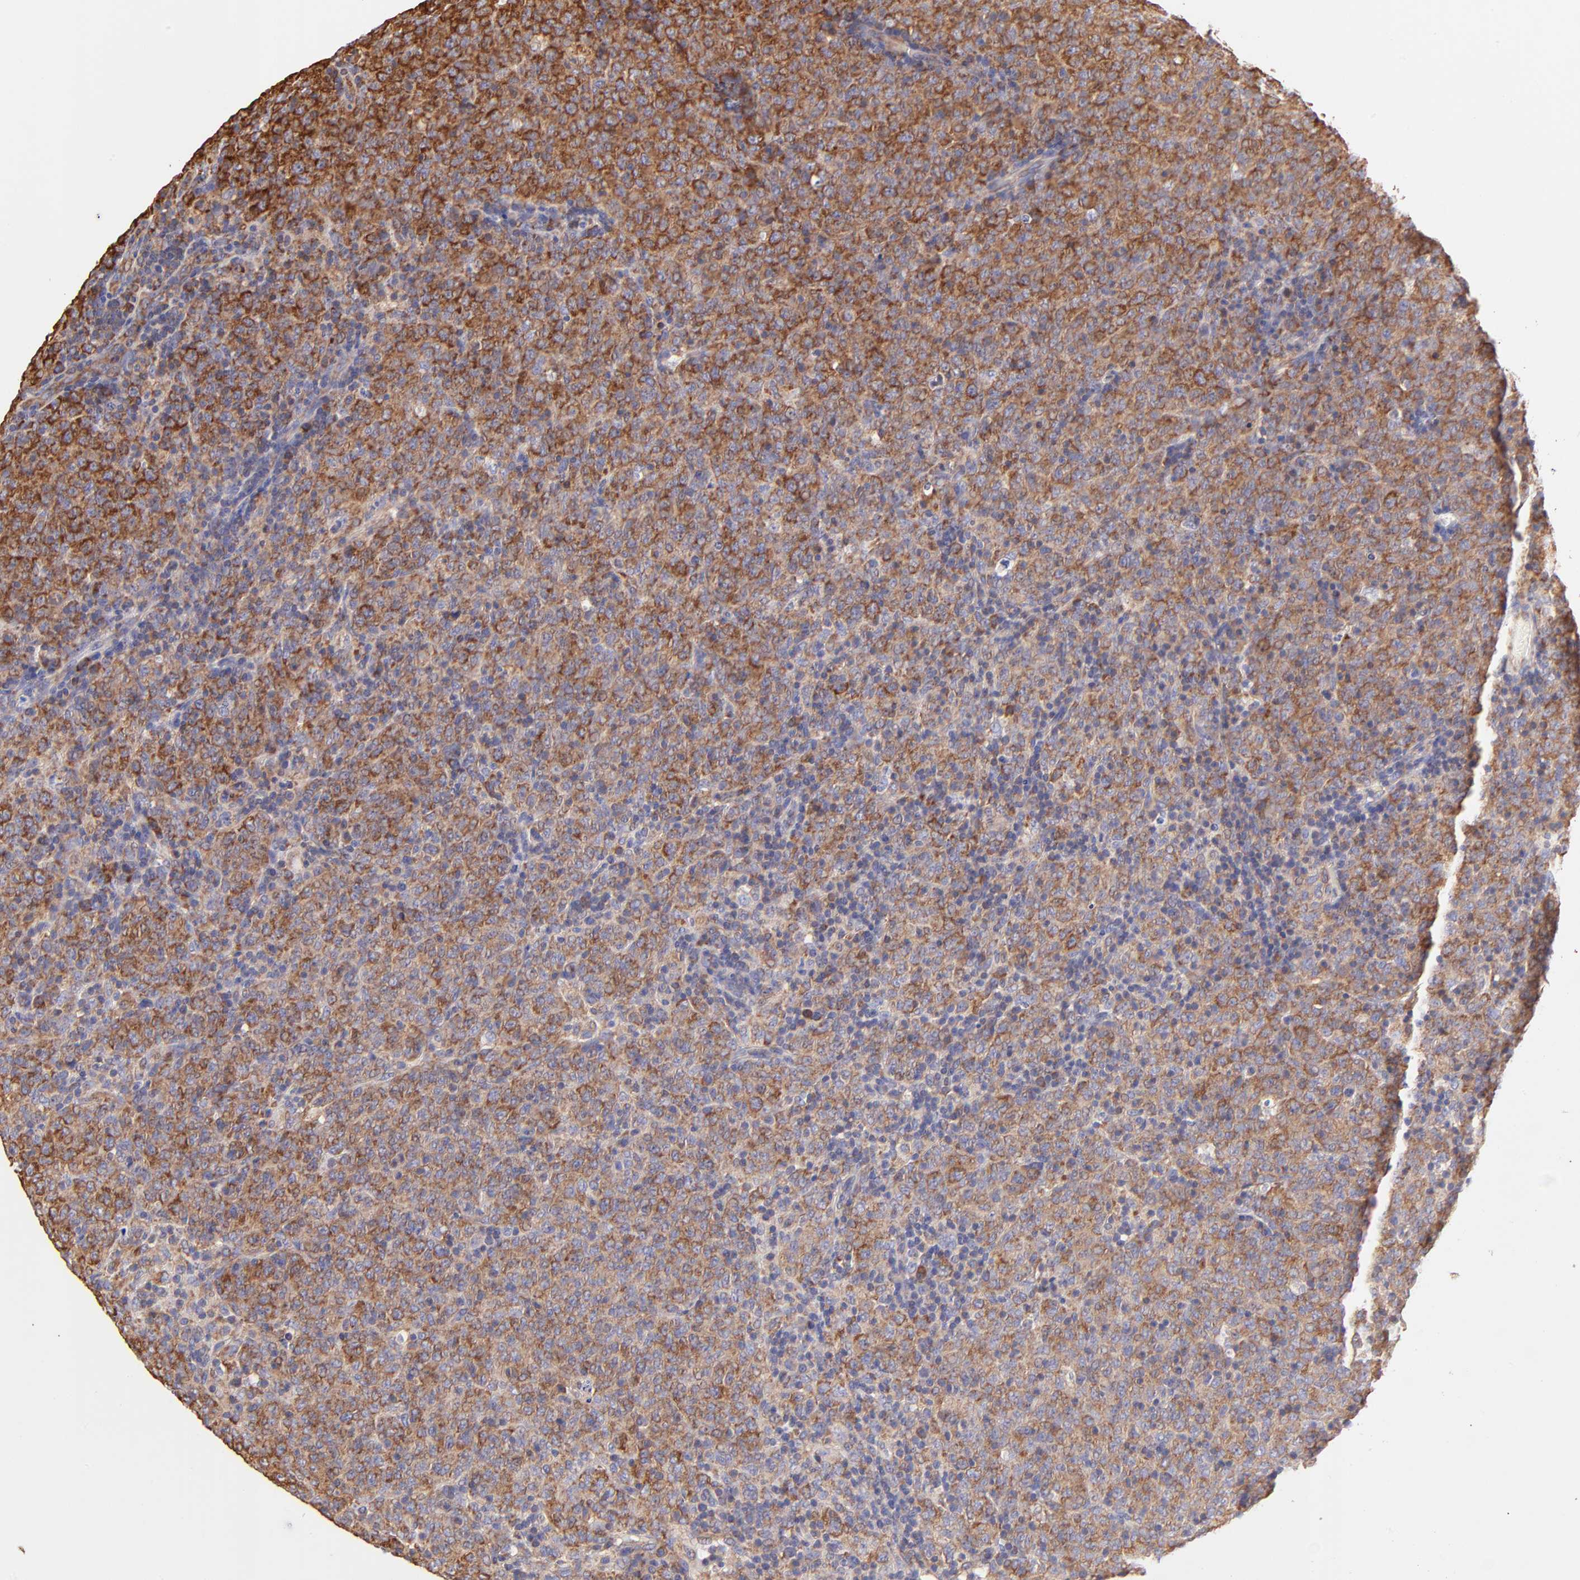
{"staining": {"intensity": "moderate", "quantity": ">75%", "location": "cytoplasmic/membranous"}, "tissue": "lymphoma", "cell_type": "Tumor cells", "image_type": "cancer", "snomed": [{"axis": "morphology", "description": "Malignant lymphoma, non-Hodgkin's type, High grade"}, {"axis": "topography", "description": "Tonsil"}], "caption": "Moderate cytoplasmic/membranous protein positivity is seen in approximately >75% of tumor cells in high-grade malignant lymphoma, non-Hodgkin's type.", "gene": "RPL30", "patient": {"sex": "female", "age": 36}}